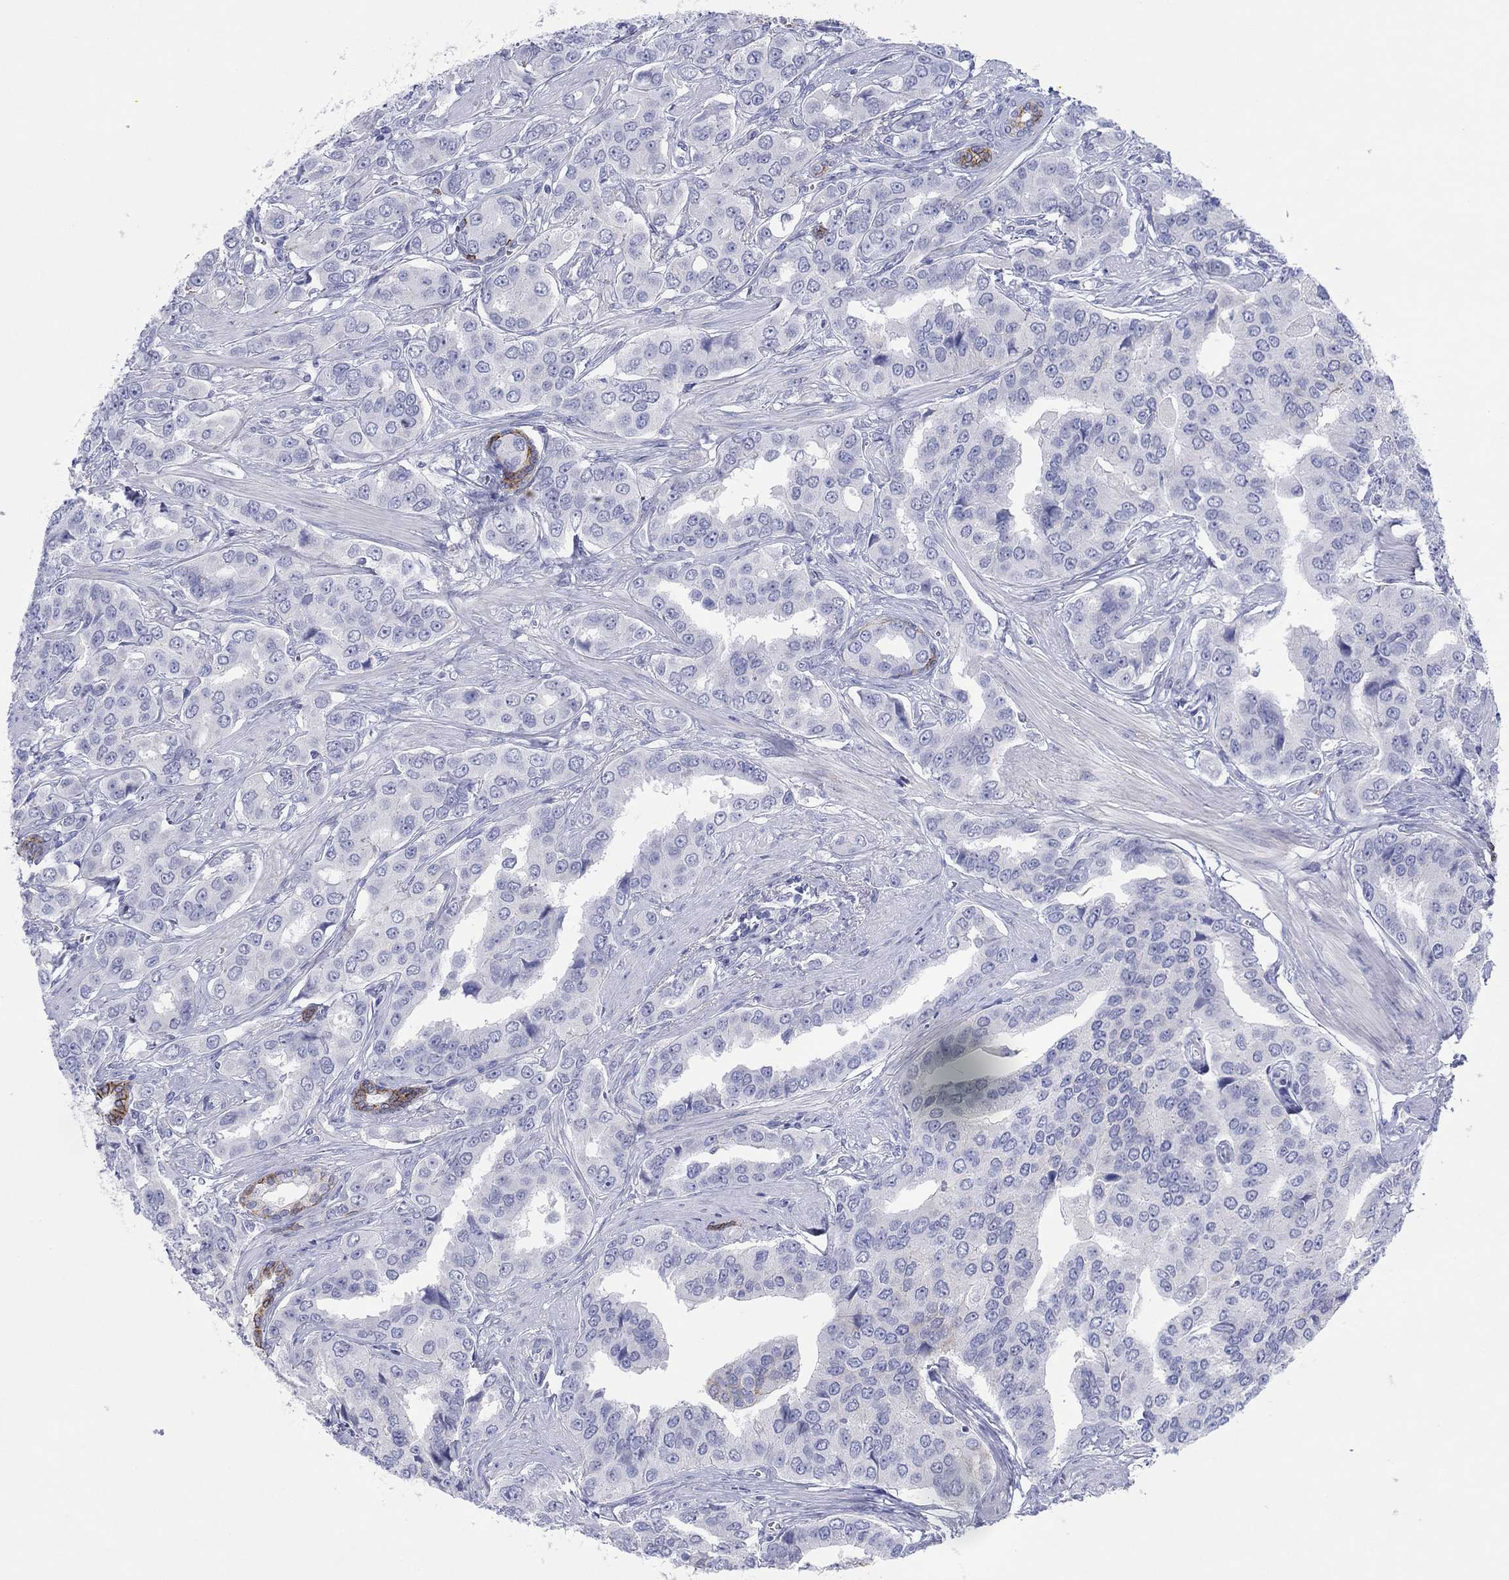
{"staining": {"intensity": "negative", "quantity": "none", "location": "none"}, "tissue": "prostate cancer", "cell_type": "Tumor cells", "image_type": "cancer", "snomed": [{"axis": "morphology", "description": "Adenocarcinoma, NOS"}, {"axis": "topography", "description": "Prostate and seminal vesicle, NOS"}, {"axis": "topography", "description": "Prostate"}], "caption": "Immunohistochemistry image of neoplastic tissue: prostate cancer (adenocarcinoma) stained with DAB (3,3'-diaminobenzidine) displays no significant protein positivity in tumor cells.", "gene": "ATP1B1", "patient": {"sex": "male", "age": 69}}